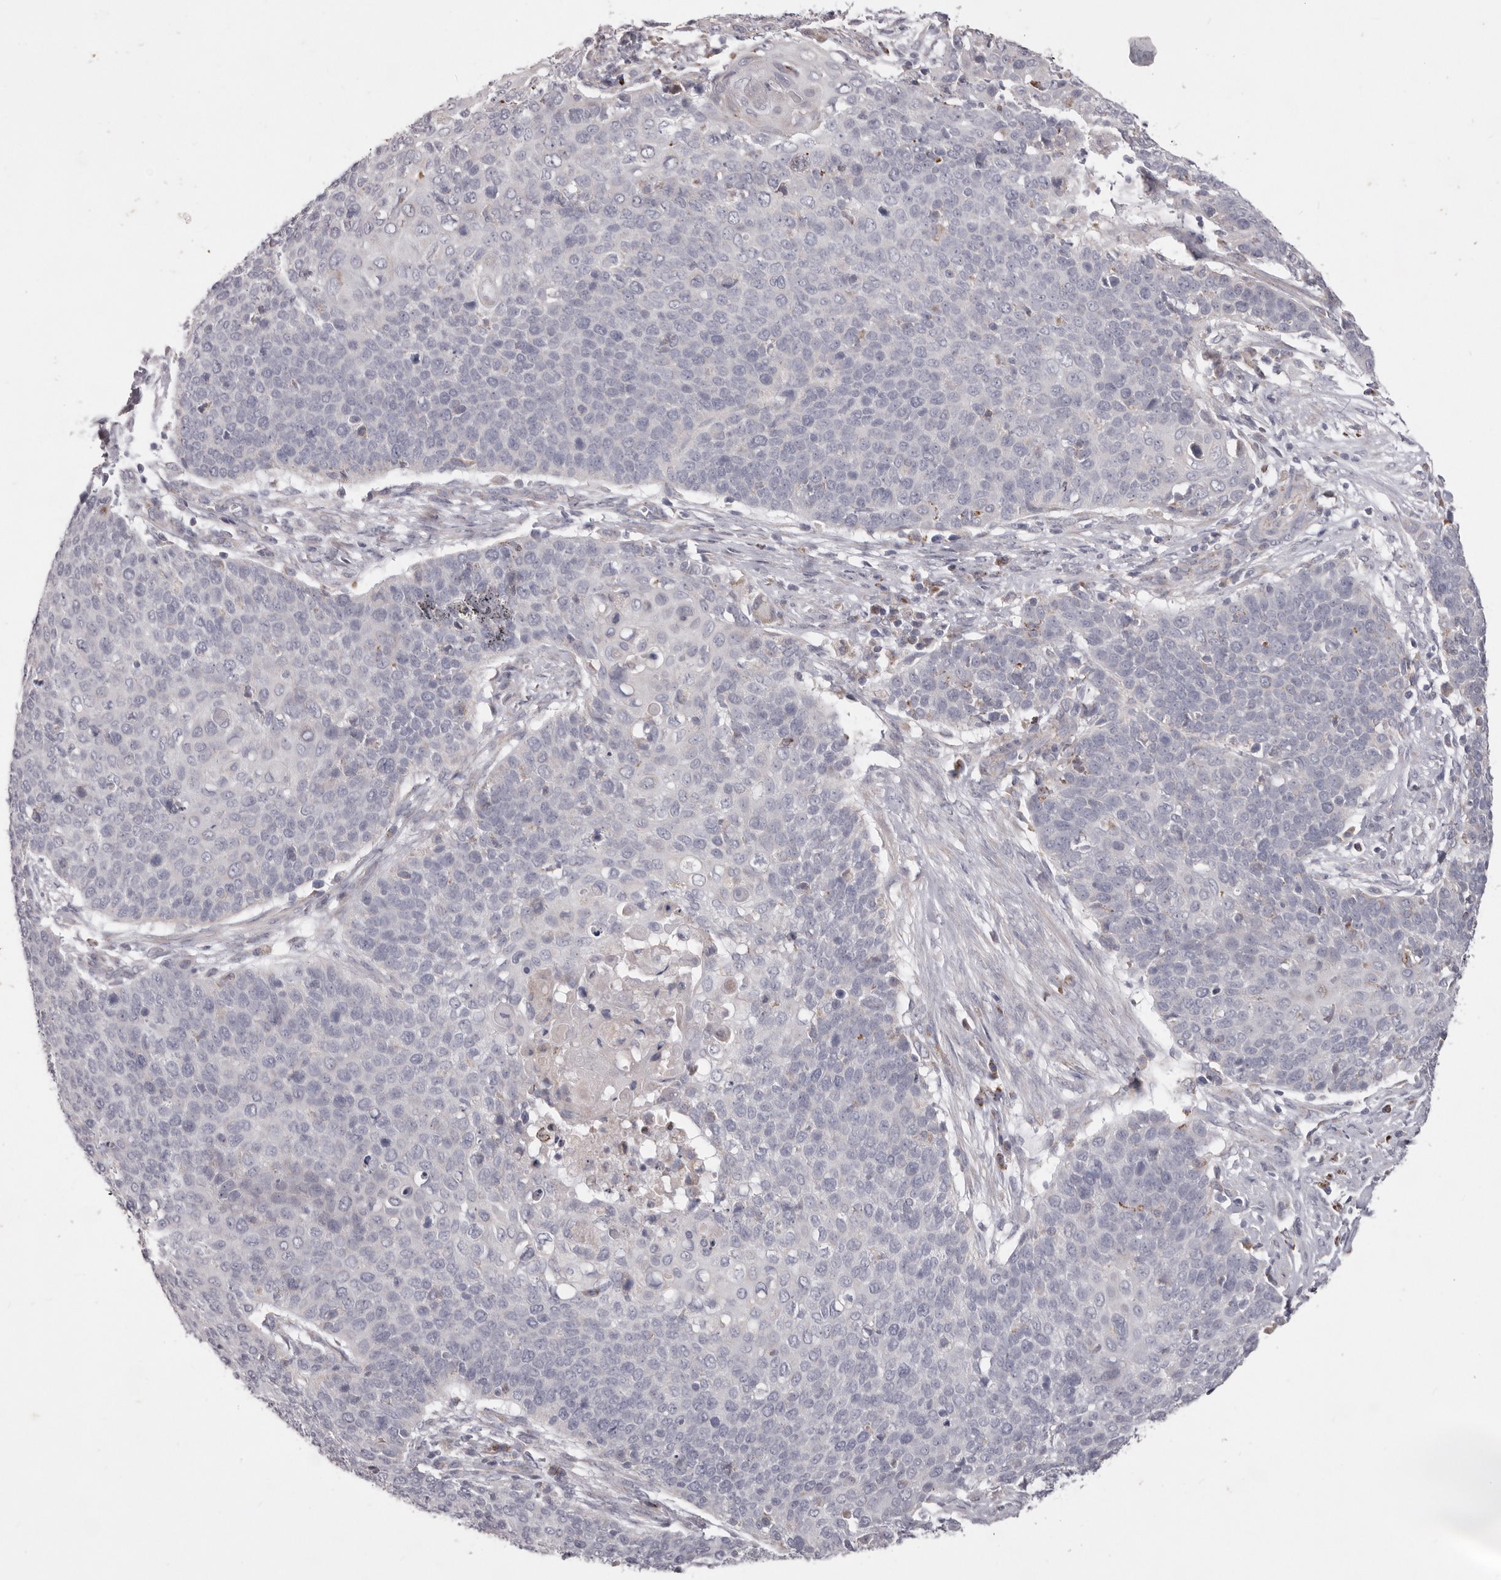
{"staining": {"intensity": "negative", "quantity": "none", "location": "none"}, "tissue": "cervical cancer", "cell_type": "Tumor cells", "image_type": "cancer", "snomed": [{"axis": "morphology", "description": "Squamous cell carcinoma, NOS"}, {"axis": "topography", "description": "Cervix"}], "caption": "The image exhibits no staining of tumor cells in cervical cancer (squamous cell carcinoma).", "gene": "PRMT2", "patient": {"sex": "female", "age": 39}}